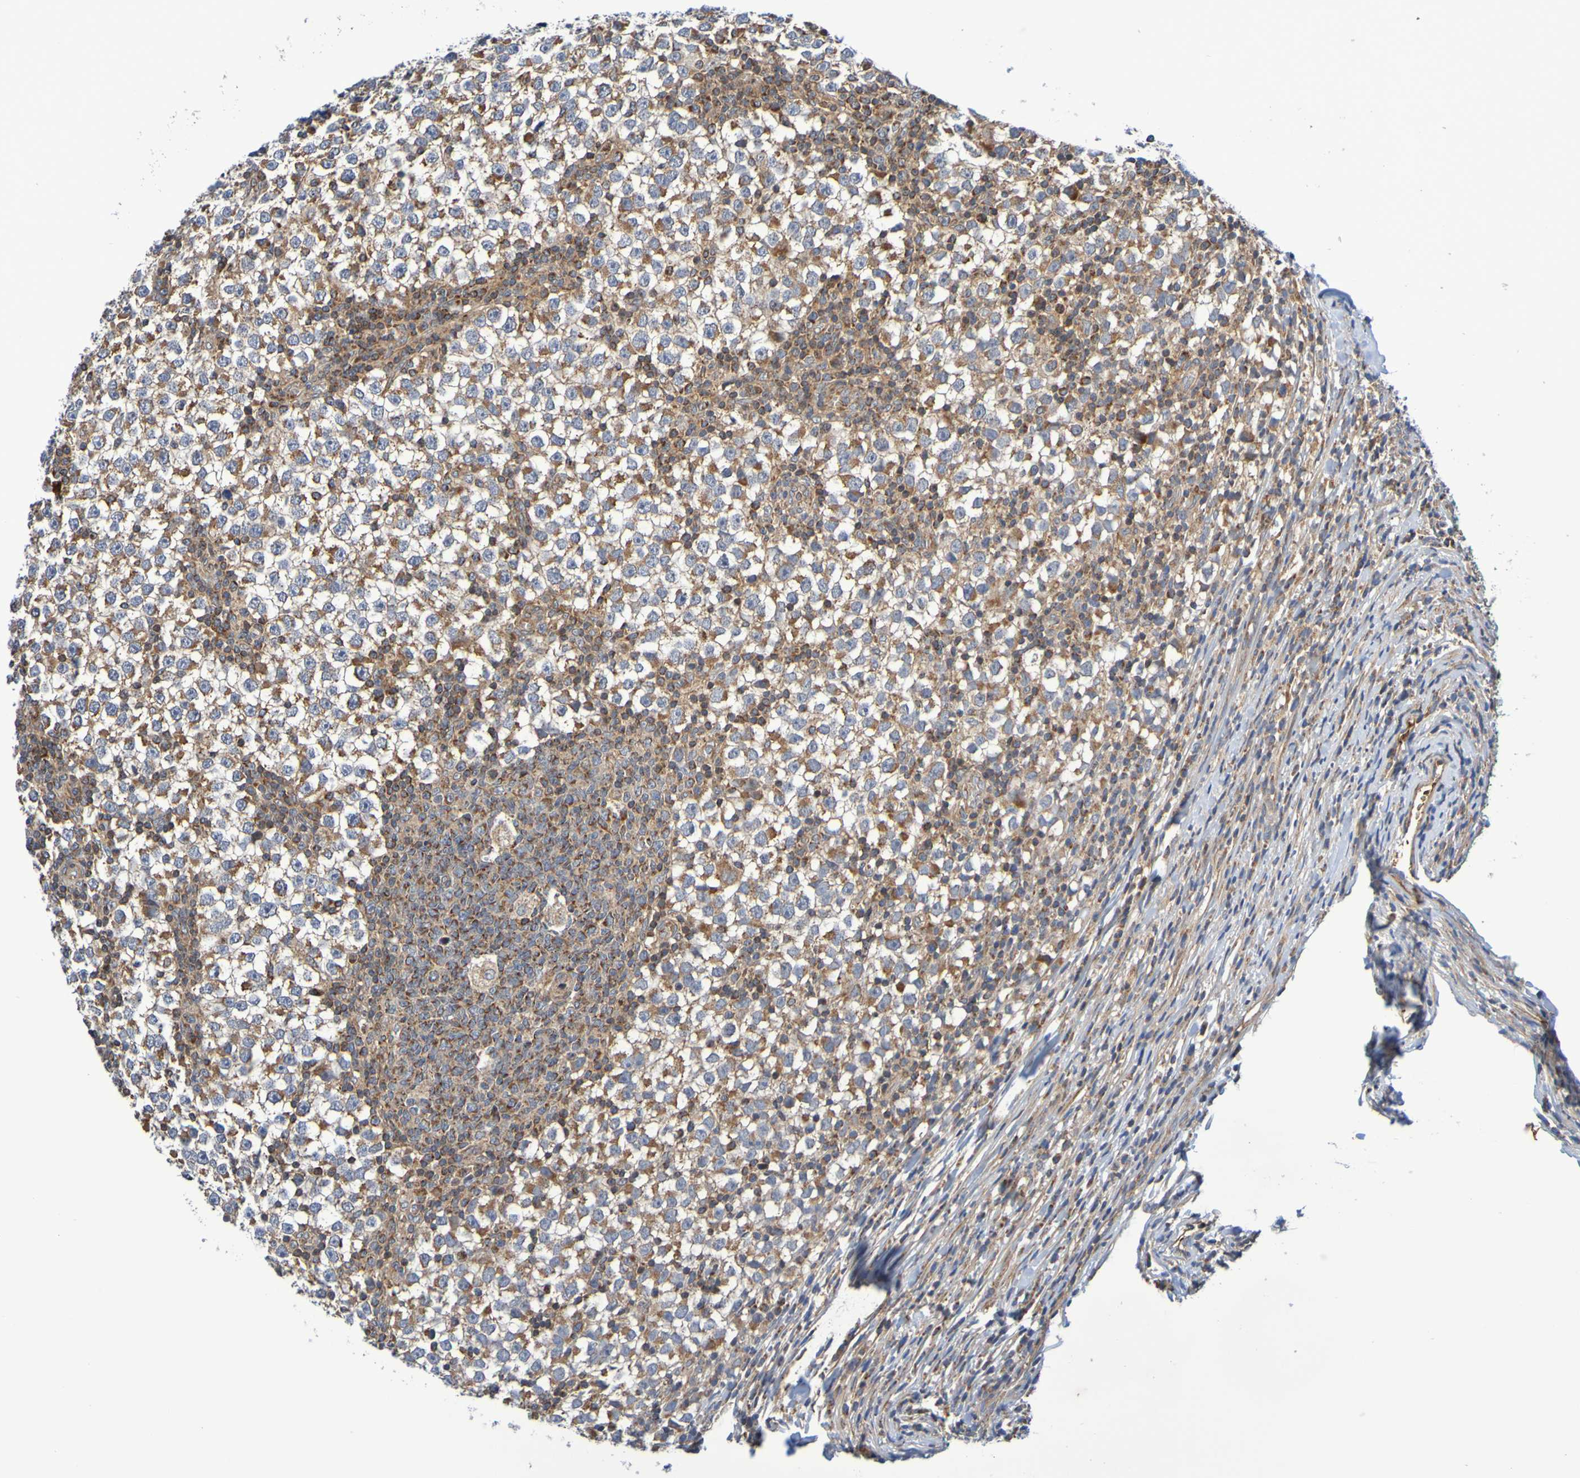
{"staining": {"intensity": "moderate", "quantity": "25%-75%", "location": "cytoplasmic/membranous"}, "tissue": "testis cancer", "cell_type": "Tumor cells", "image_type": "cancer", "snomed": [{"axis": "morphology", "description": "Seminoma, NOS"}, {"axis": "topography", "description": "Testis"}], "caption": "A high-resolution photomicrograph shows IHC staining of testis cancer, which reveals moderate cytoplasmic/membranous expression in about 25%-75% of tumor cells. (Stains: DAB in brown, nuclei in blue, Microscopy: brightfield microscopy at high magnification).", "gene": "CCDC51", "patient": {"sex": "male", "age": 65}}